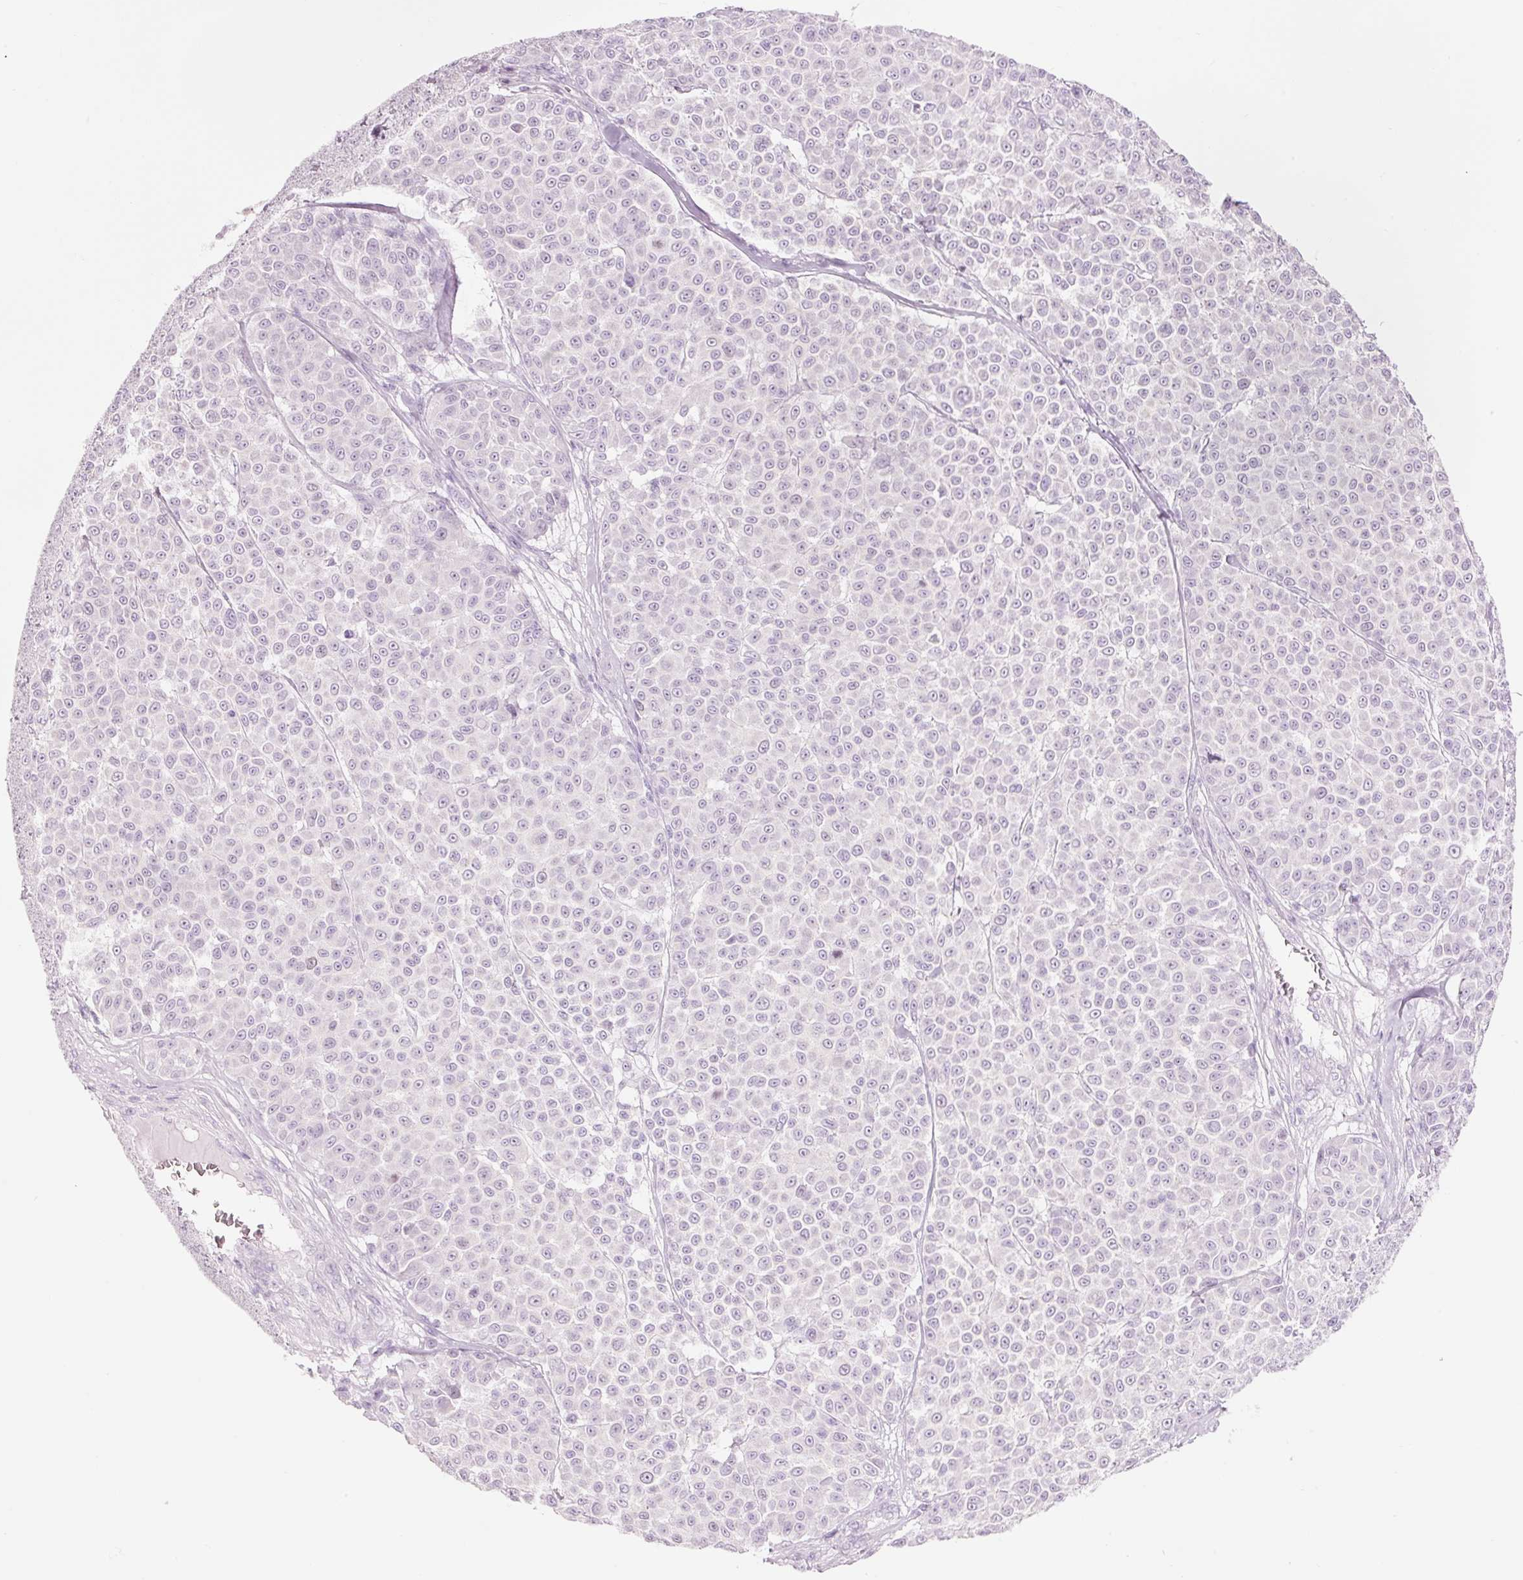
{"staining": {"intensity": "negative", "quantity": "none", "location": "none"}, "tissue": "melanoma", "cell_type": "Tumor cells", "image_type": "cancer", "snomed": [{"axis": "morphology", "description": "Malignant melanoma, NOS"}, {"axis": "topography", "description": "Skin"}], "caption": "This image is of melanoma stained with IHC to label a protein in brown with the nuclei are counter-stained blue. There is no staining in tumor cells.", "gene": "DHRS11", "patient": {"sex": "male", "age": 46}}